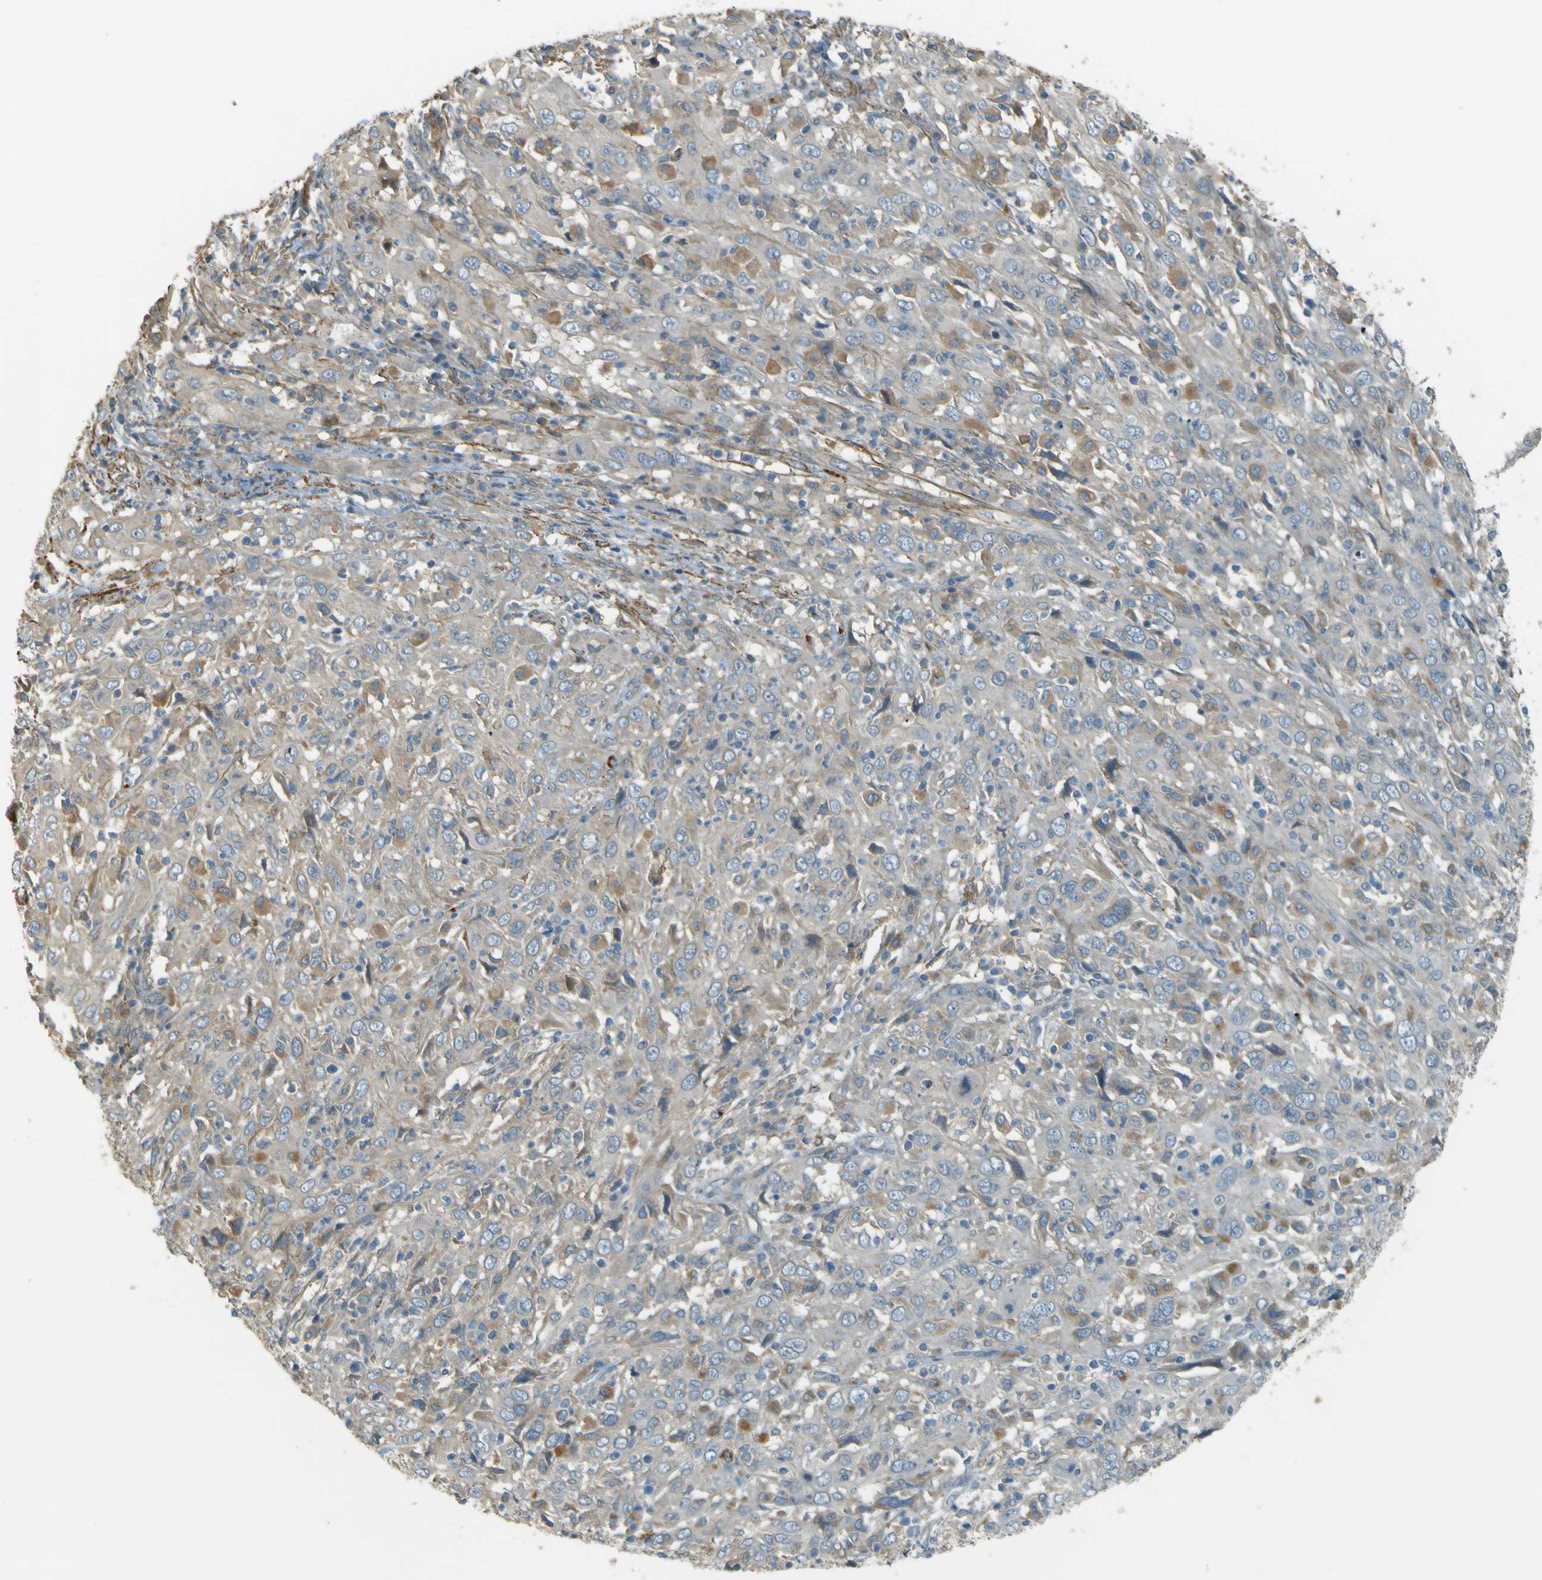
{"staining": {"intensity": "negative", "quantity": "none", "location": "none"}, "tissue": "cervical cancer", "cell_type": "Tumor cells", "image_type": "cancer", "snomed": [{"axis": "morphology", "description": "Squamous cell carcinoma, NOS"}, {"axis": "topography", "description": "Cervix"}], "caption": "An image of cervical cancer stained for a protein demonstrates no brown staining in tumor cells.", "gene": "NEXN", "patient": {"sex": "female", "age": 46}}